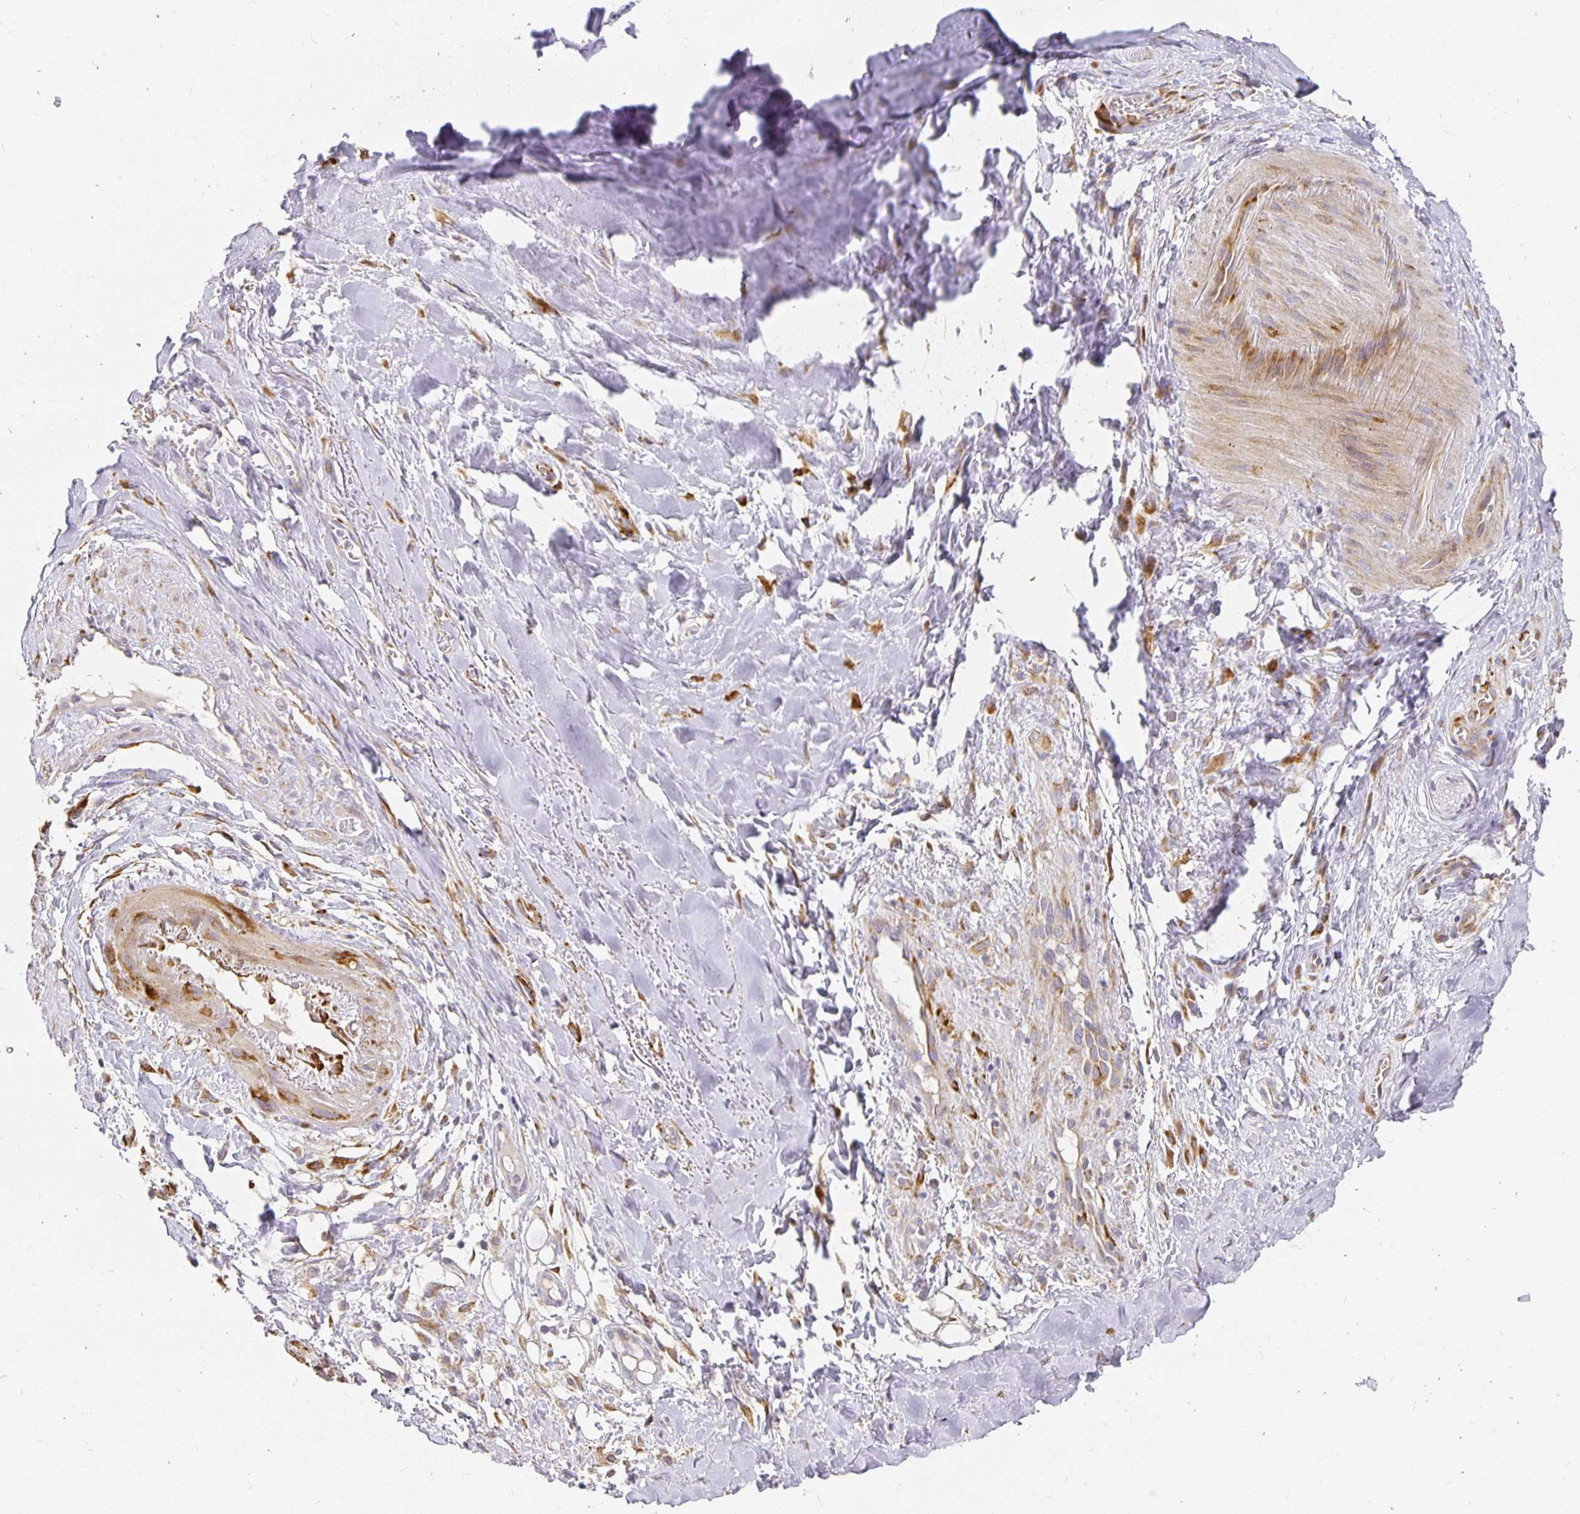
{"staining": {"intensity": "negative", "quantity": "none", "location": "none"}, "tissue": "adipose tissue", "cell_type": "Adipocytes", "image_type": "normal", "snomed": [{"axis": "morphology", "description": "Normal tissue, NOS"}, {"axis": "topography", "description": "Cartilage tissue"}, {"axis": "topography", "description": "Nasopharynx"}, {"axis": "topography", "description": "Thyroid gland"}], "caption": "Adipose tissue stained for a protein using immunohistochemistry reveals no expression adipocytes.", "gene": "PLOD1", "patient": {"sex": "male", "age": 63}}